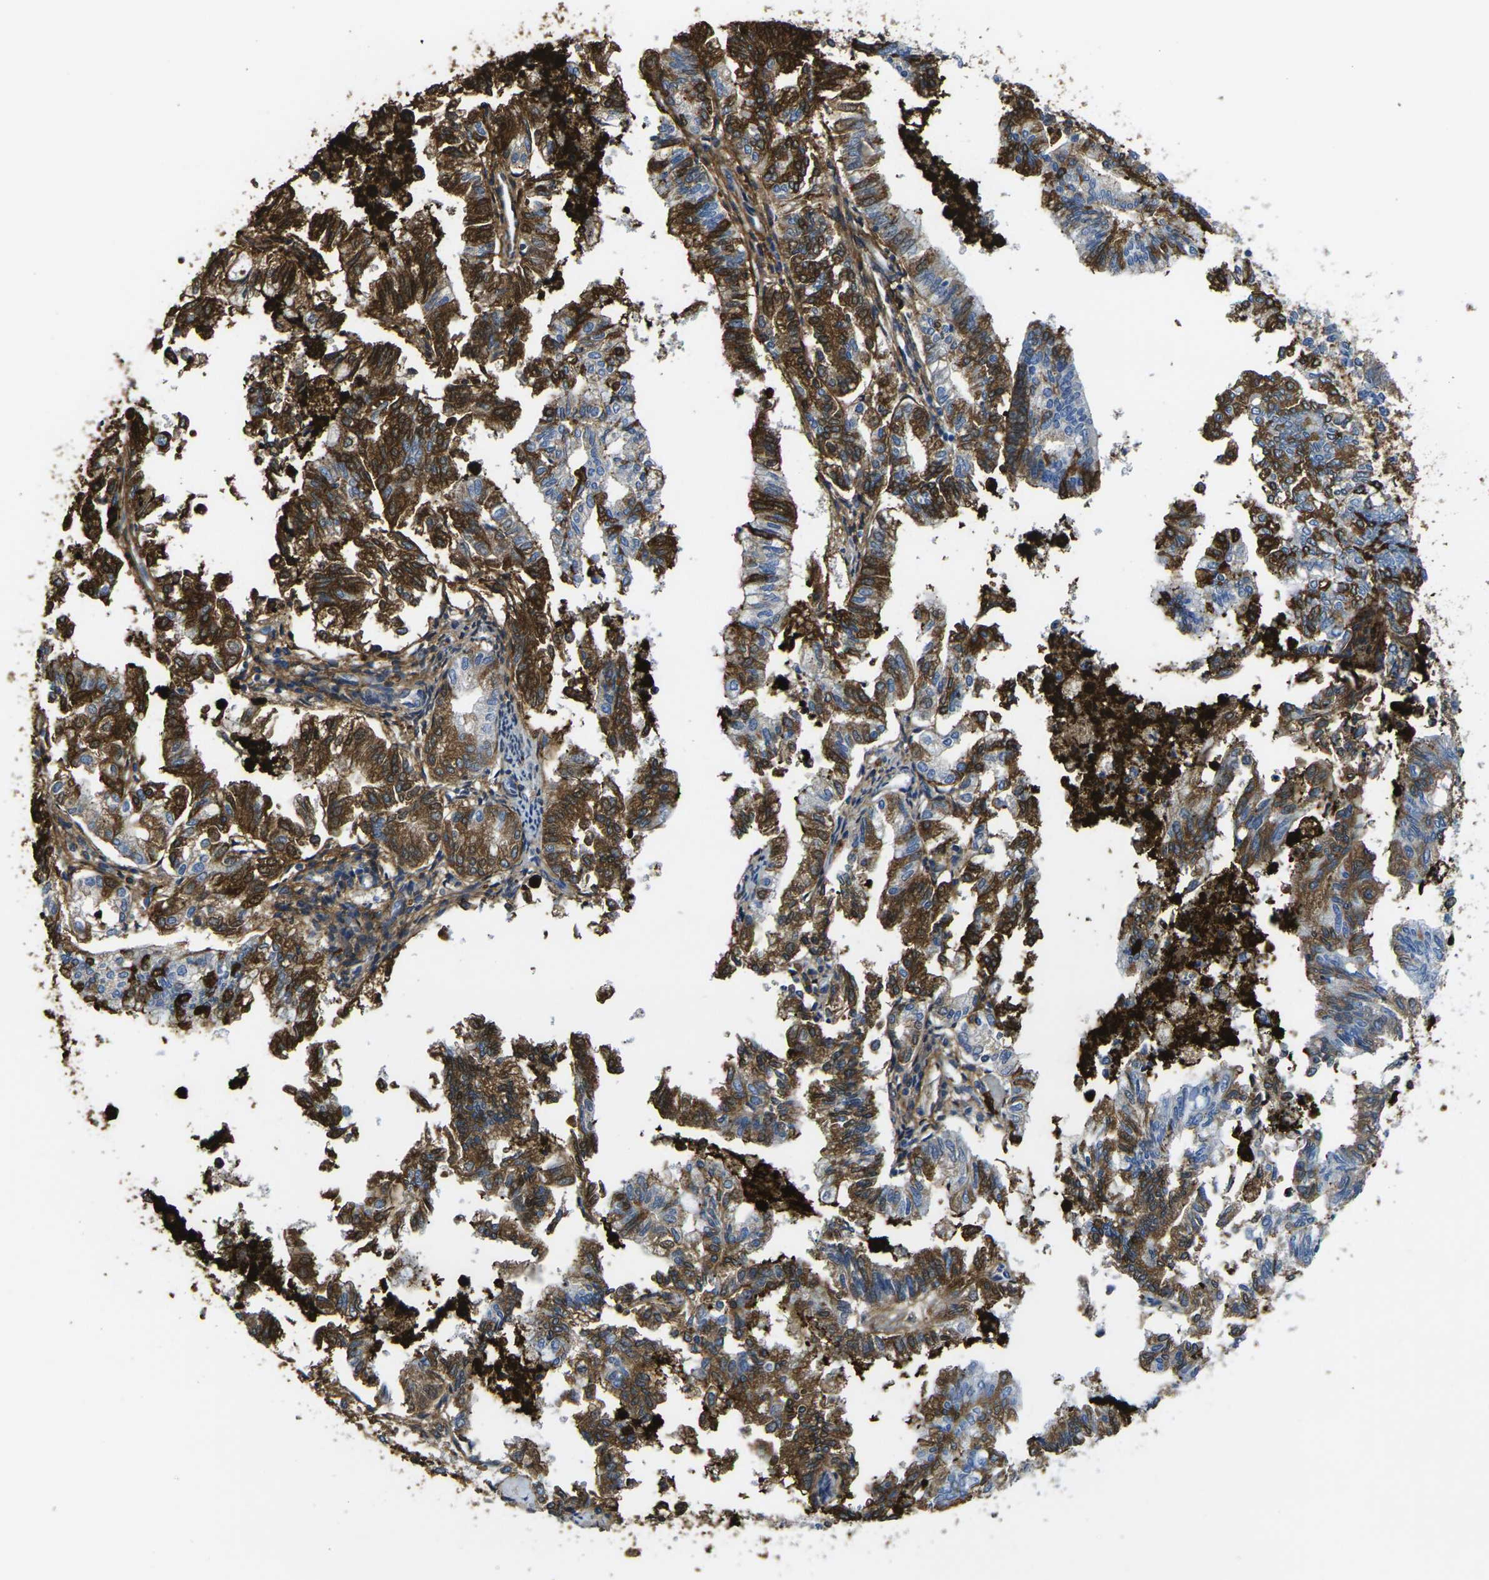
{"staining": {"intensity": "strong", "quantity": "25%-75%", "location": "cytoplasmic/membranous"}, "tissue": "endometrial cancer", "cell_type": "Tumor cells", "image_type": "cancer", "snomed": [{"axis": "morphology", "description": "Necrosis, NOS"}, {"axis": "morphology", "description": "Adenocarcinoma, NOS"}, {"axis": "topography", "description": "Endometrium"}], "caption": "Immunohistochemical staining of human endometrial adenocarcinoma shows high levels of strong cytoplasmic/membranous protein positivity in about 25%-75% of tumor cells. The staining was performed using DAB (3,3'-diaminobenzidine) to visualize the protein expression in brown, while the nuclei were stained in blue with hematoxylin (Magnification: 20x).", "gene": "S100A9", "patient": {"sex": "female", "age": 79}}